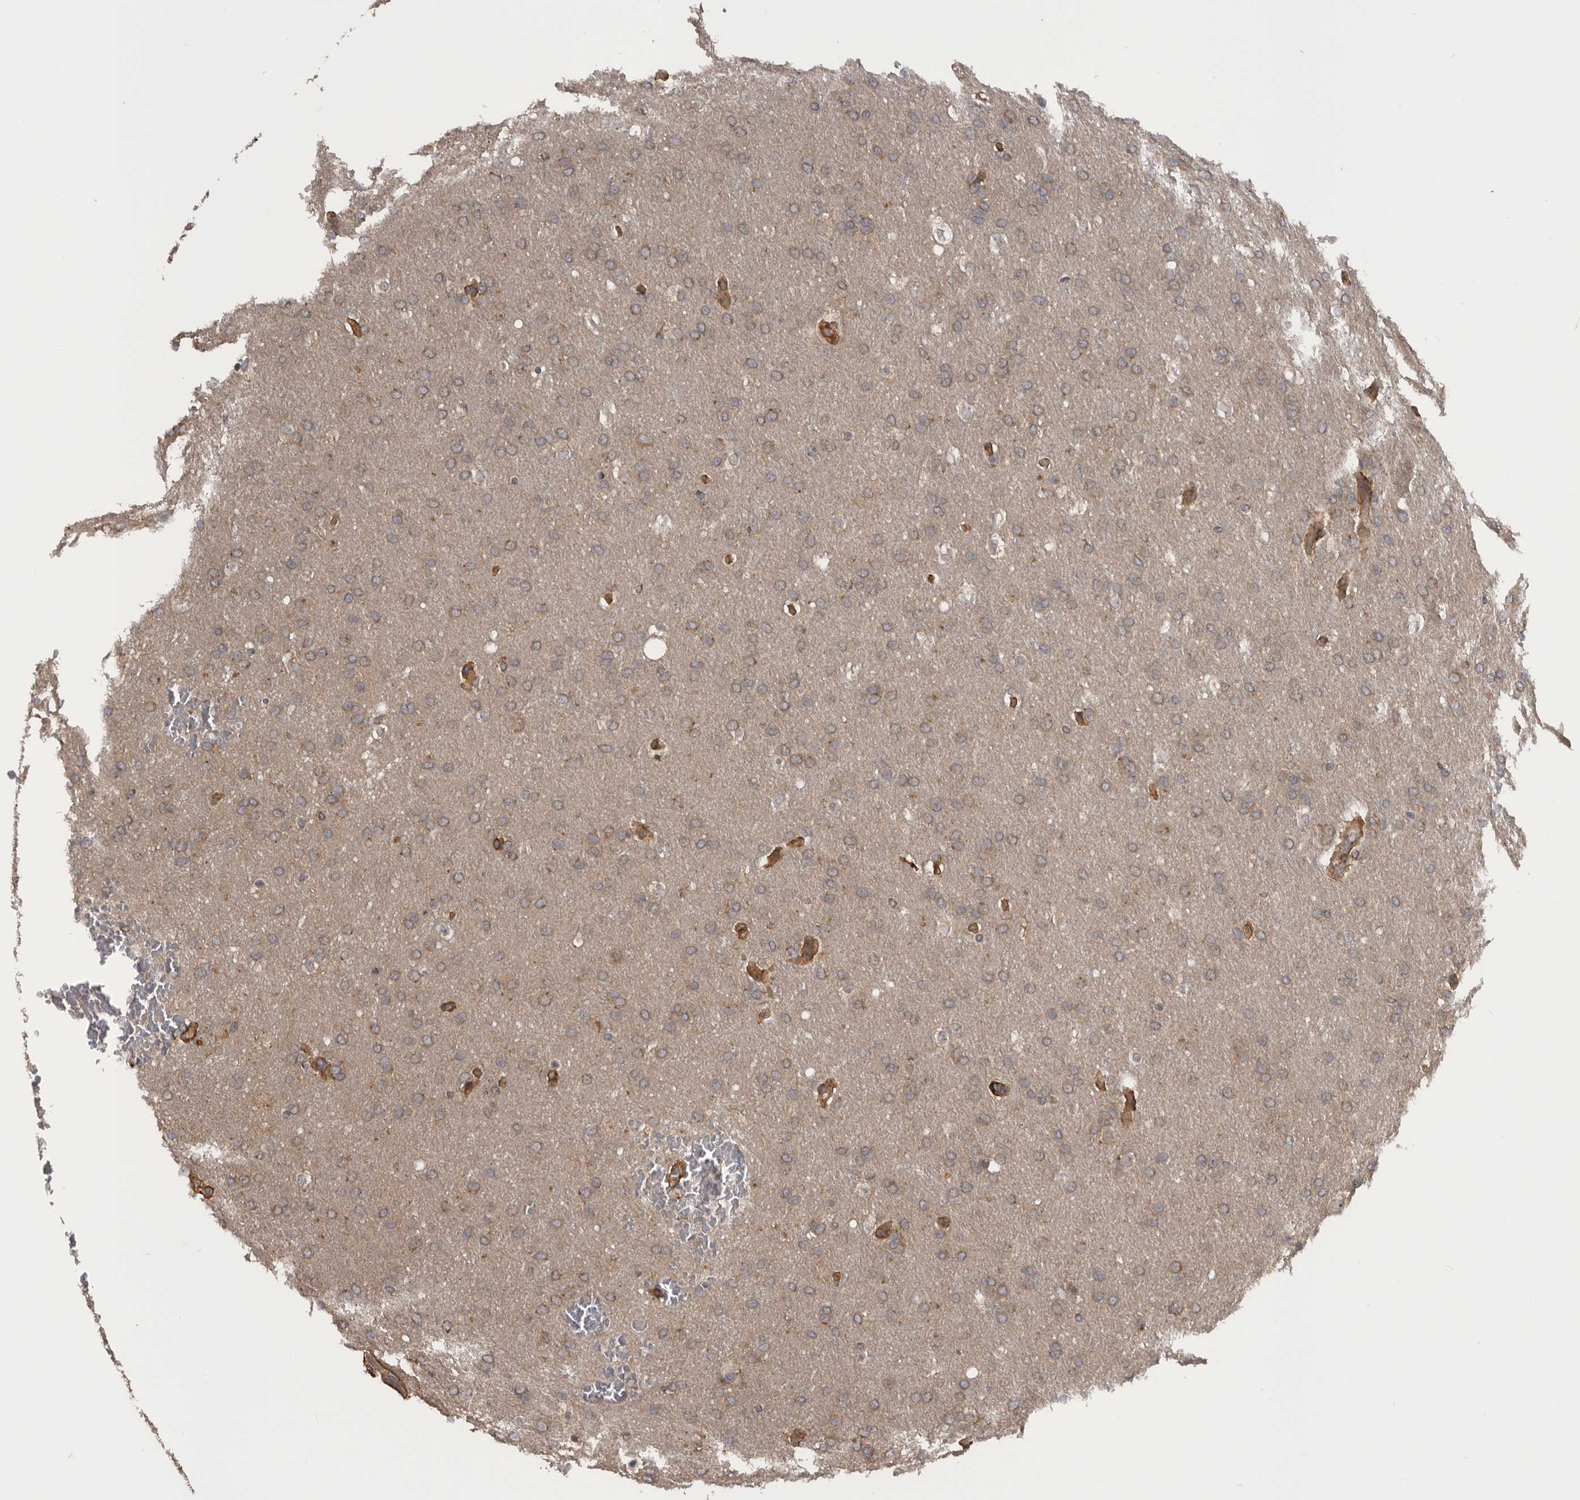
{"staining": {"intensity": "weak", "quantity": "25%-75%", "location": "cytoplasmic/membranous"}, "tissue": "glioma", "cell_type": "Tumor cells", "image_type": "cancer", "snomed": [{"axis": "morphology", "description": "Glioma, malignant, Low grade"}, {"axis": "topography", "description": "Brain"}], "caption": "IHC (DAB (3,3'-diaminobenzidine)) staining of malignant glioma (low-grade) exhibits weak cytoplasmic/membranous protein staining in about 25%-75% of tumor cells.", "gene": "RAB3GAP2", "patient": {"sex": "female", "age": 37}}